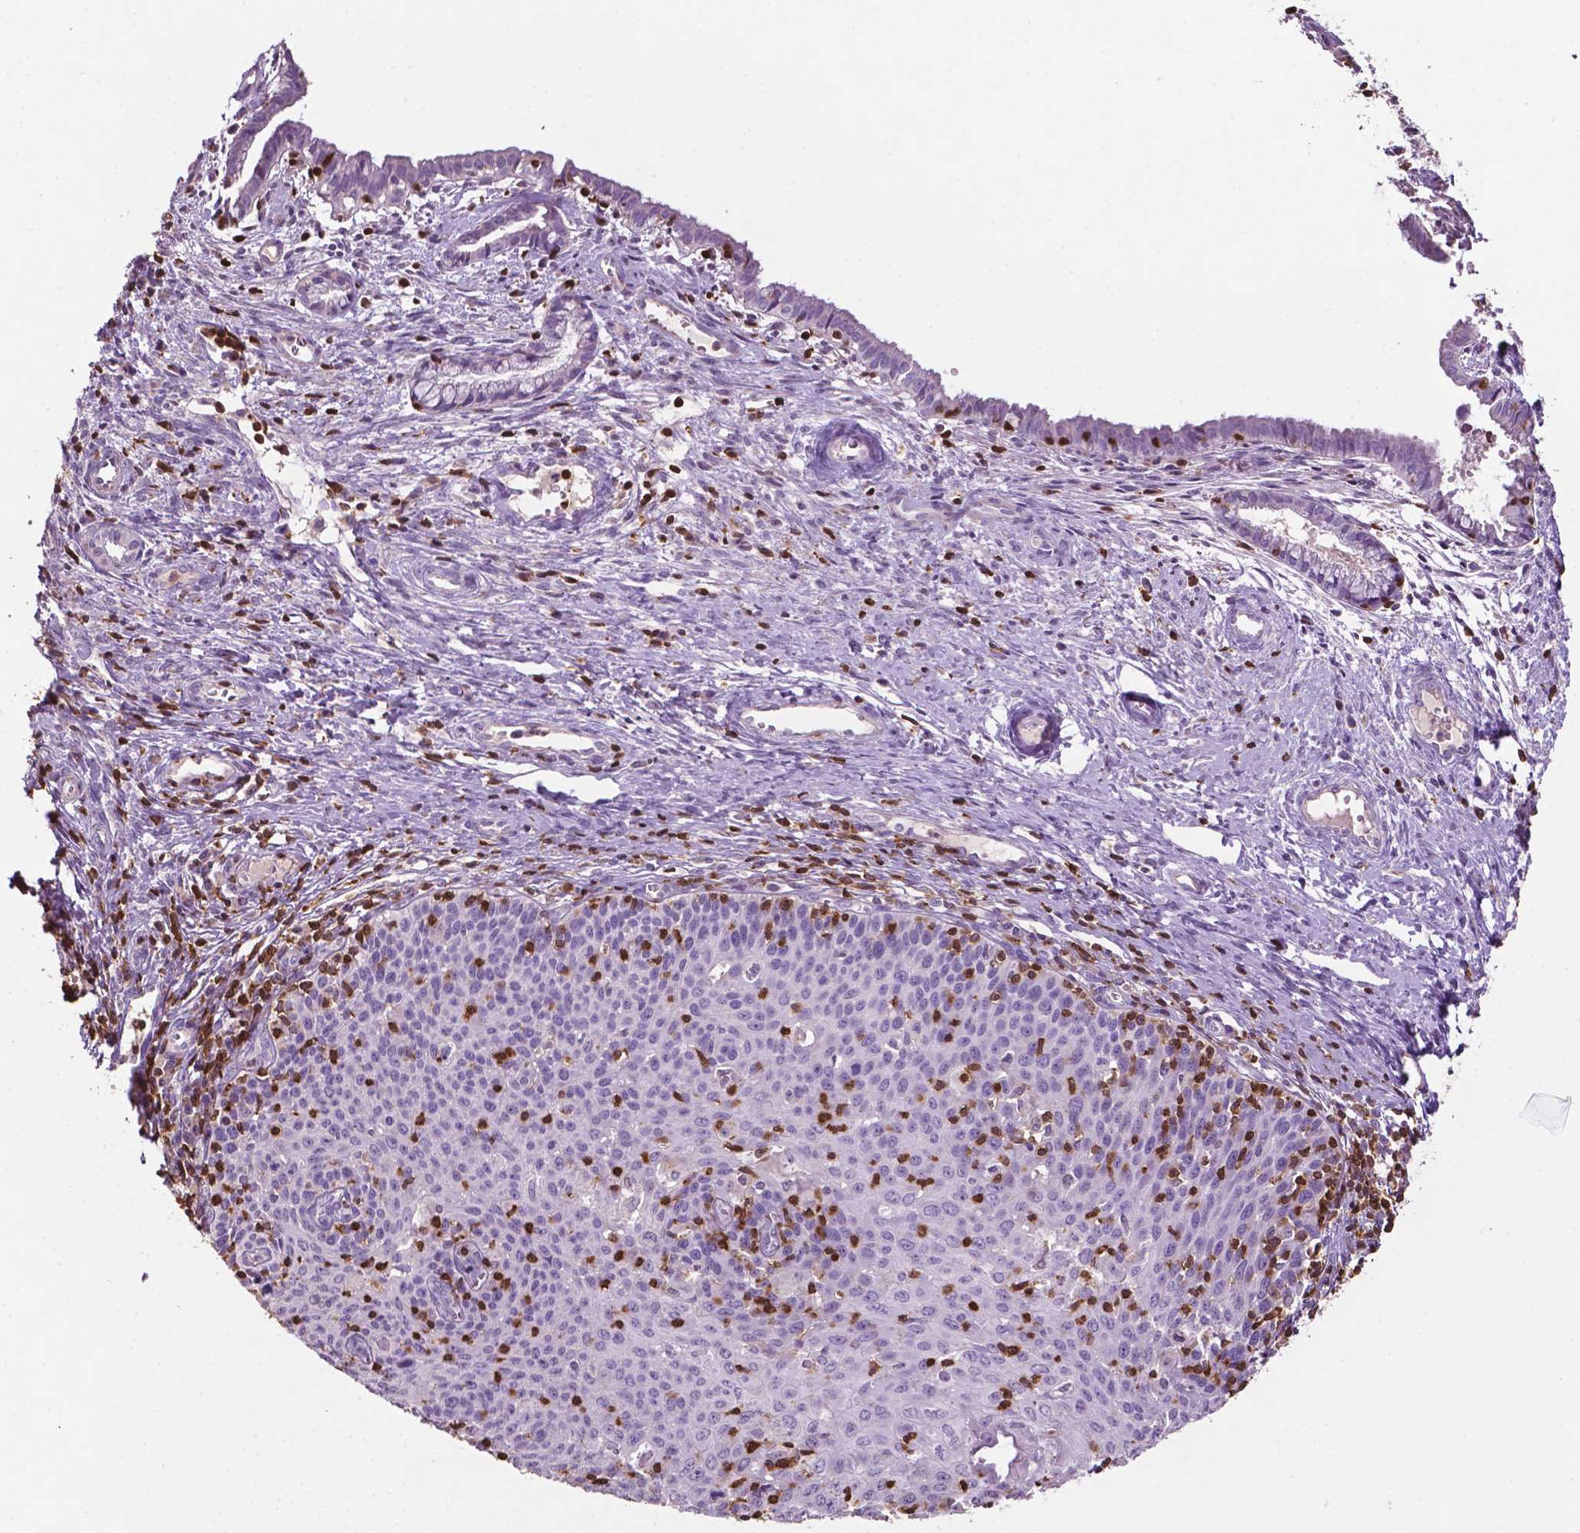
{"staining": {"intensity": "negative", "quantity": "none", "location": "none"}, "tissue": "cervical cancer", "cell_type": "Tumor cells", "image_type": "cancer", "snomed": [{"axis": "morphology", "description": "Squamous cell carcinoma, NOS"}, {"axis": "topography", "description": "Cervix"}], "caption": "Squamous cell carcinoma (cervical) was stained to show a protein in brown. There is no significant expression in tumor cells.", "gene": "TBC1D10C", "patient": {"sex": "female", "age": 38}}